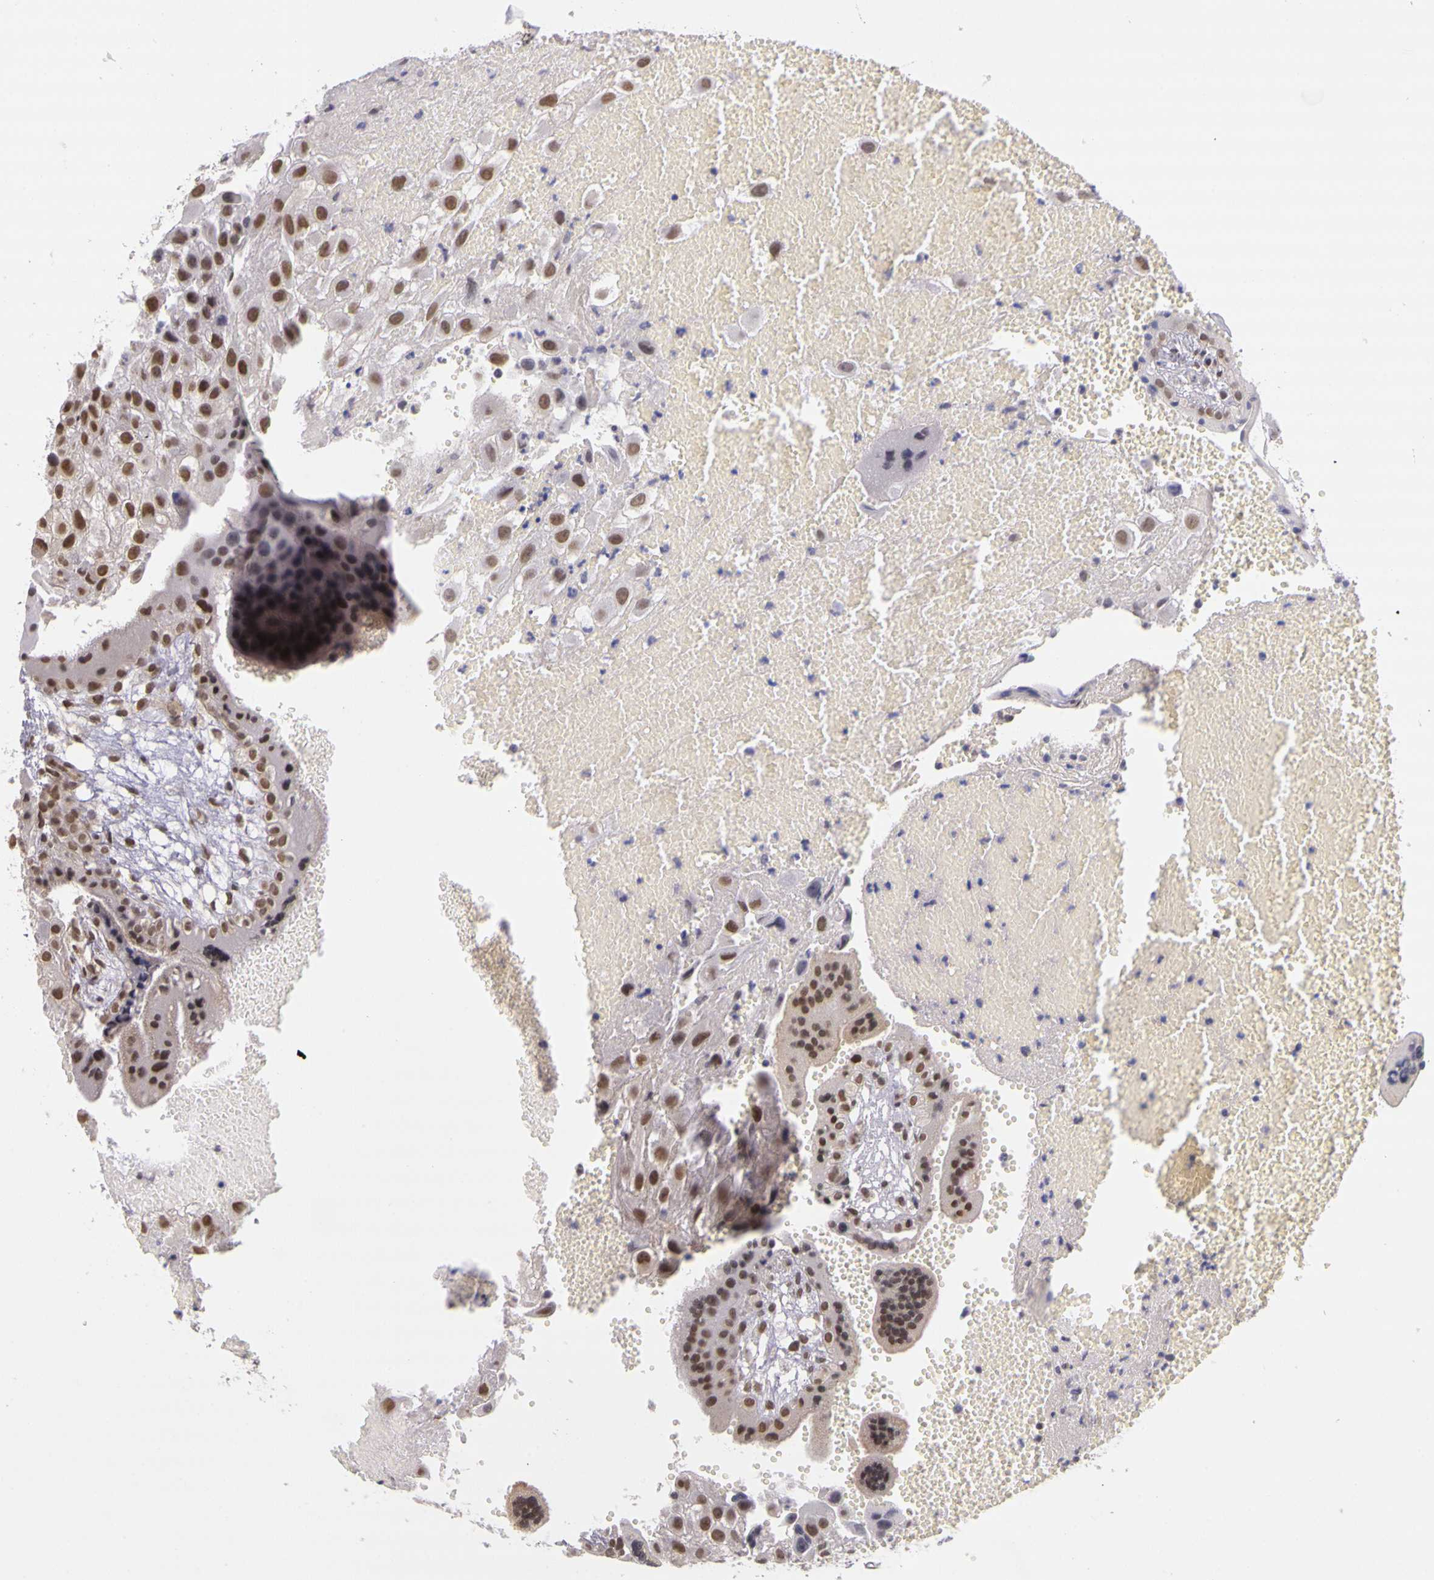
{"staining": {"intensity": "moderate", "quantity": "25%-75%", "location": "nuclear"}, "tissue": "placenta", "cell_type": "Decidual cells", "image_type": "normal", "snomed": [{"axis": "morphology", "description": "Normal tissue, NOS"}, {"axis": "topography", "description": "Placenta"}], "caption": "Brown immunohistochemical staining in unremarkable placenta reveals moderate nuclear expression in approximately 25%-75% of decidual cells.", "gene": "WDR13", "patient": {"sex": "female", "age": 30}}